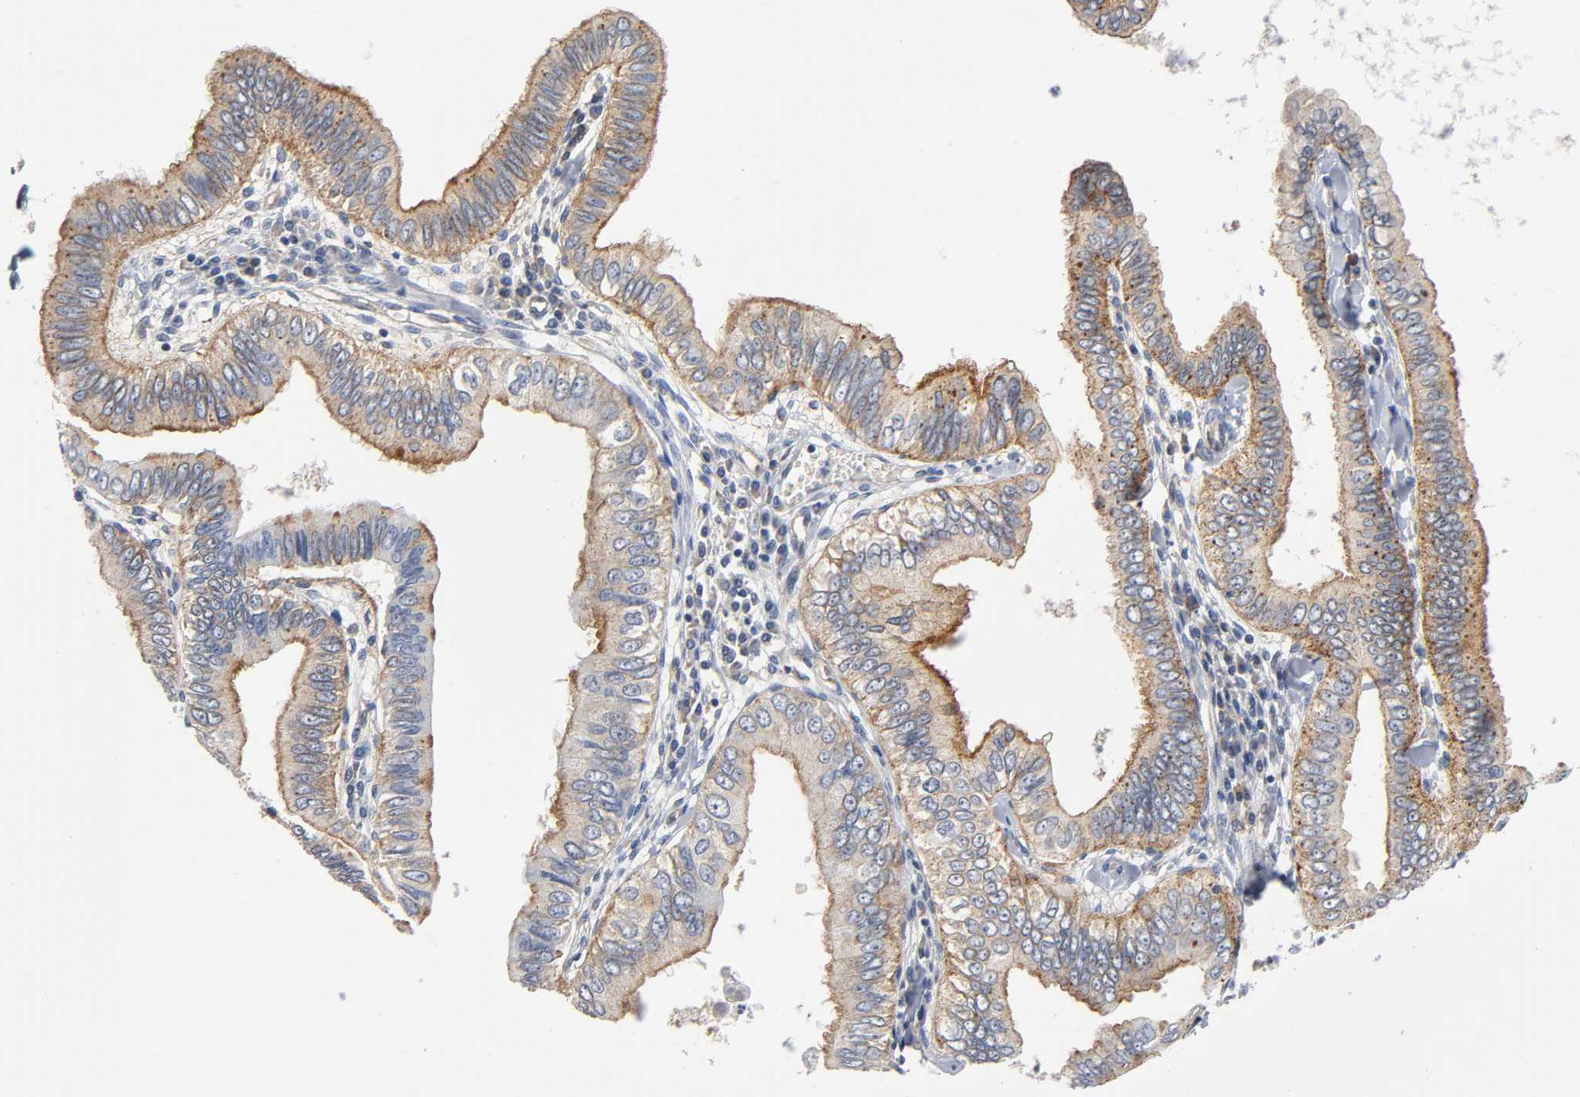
{"staining": {"intensity": "moderate", "quantity": ">75%", "location": "cytoplasmic/membranous"}, "tissue": "pancreatic cancer", "cell_type": "Tumor cells", "image_type": "cancer", "snomed": [{"axis": "morphology", "description": "Normal tissue, NOS"}, {"axis": "topography", "description": "Lymph node"}], "caption": "Pancreatic cancer stained for a protein (brown) shows moderate cytoplasmic/membranous positive staining in approximately >75% of tumor cells.", "gene": "CD2AP", "patient": {"sex": "male", "age": 50}}